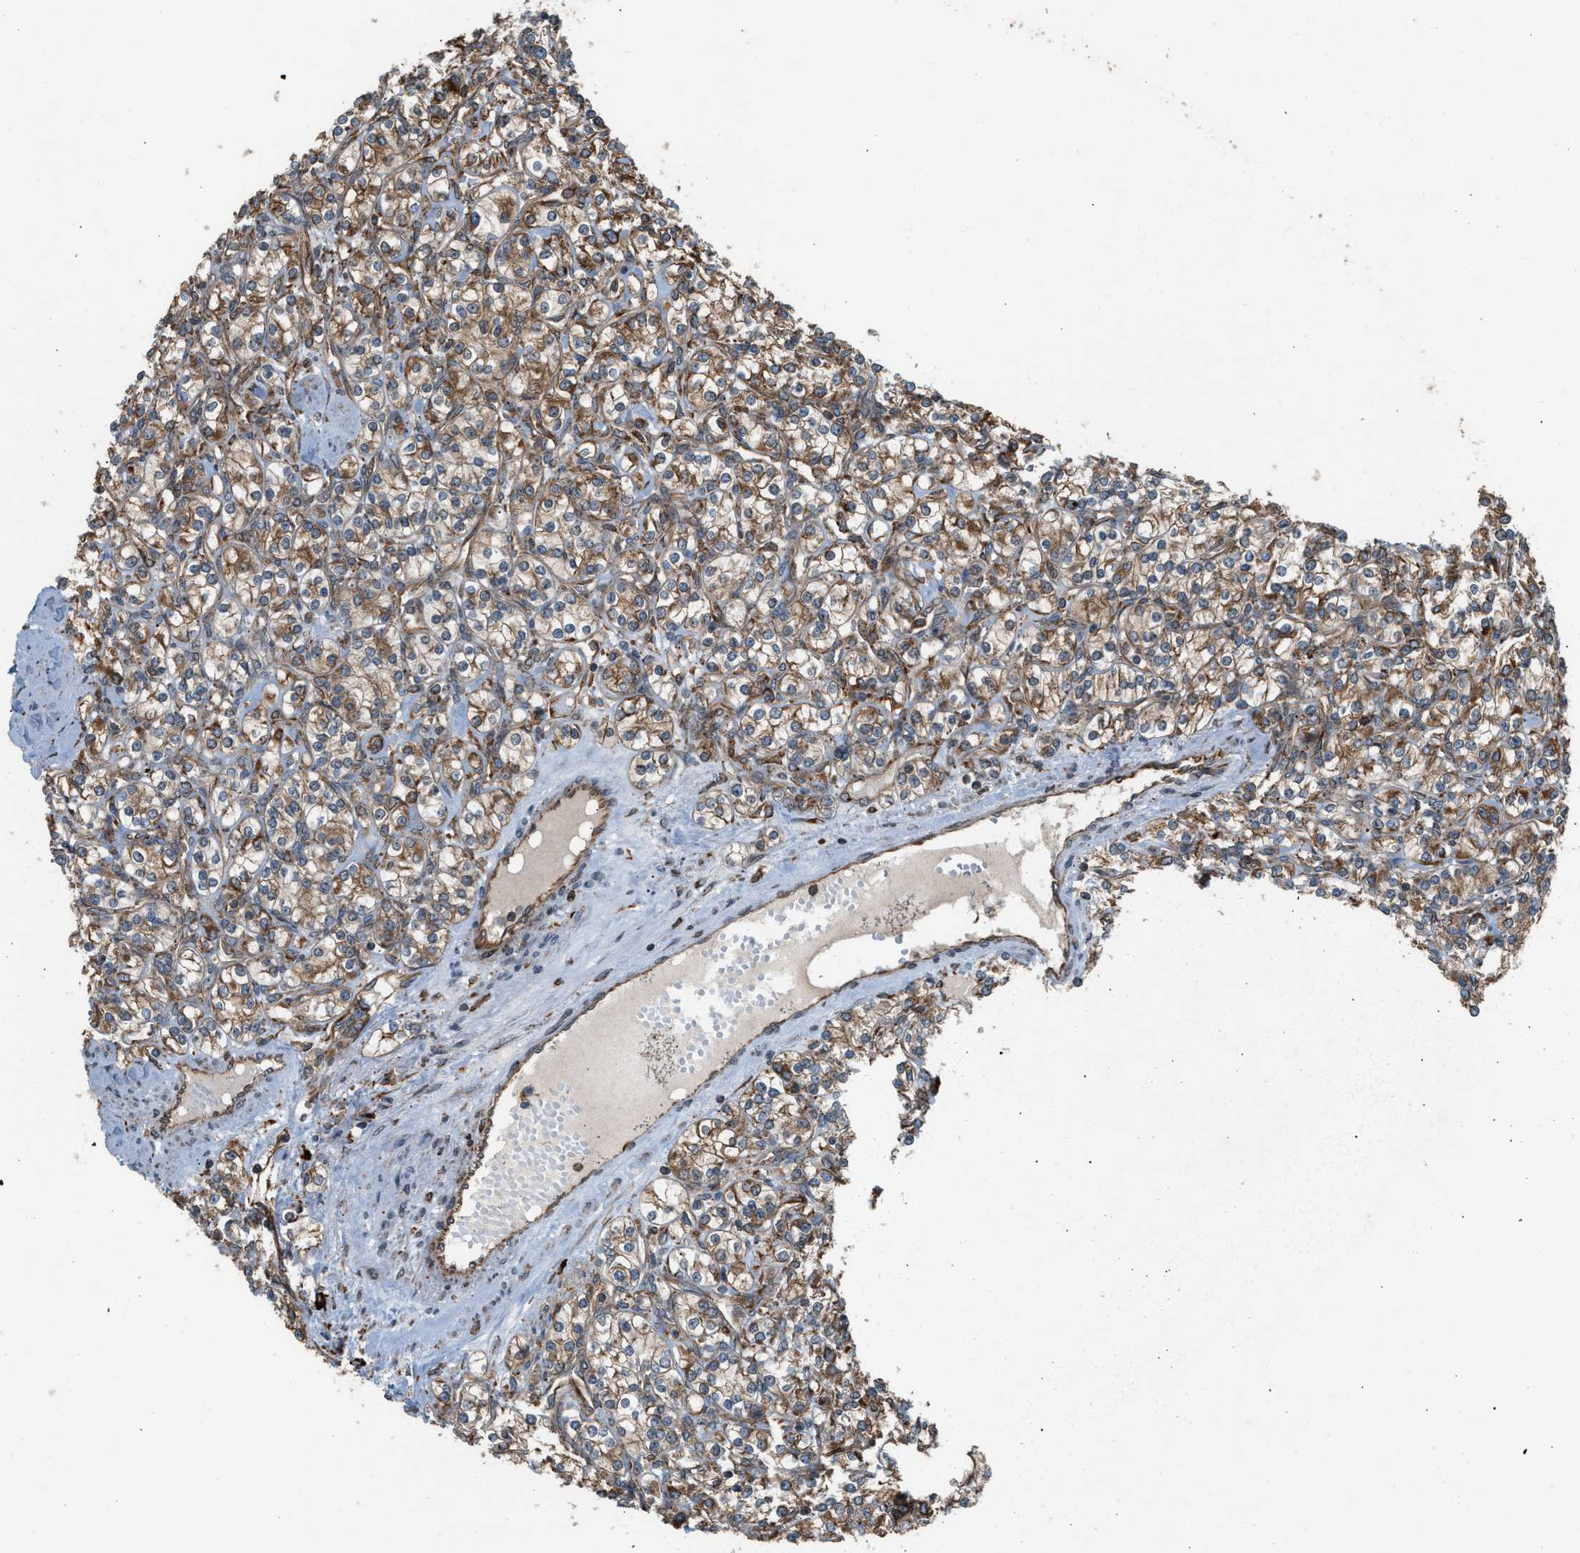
{"staining": {"intensity": "moderate", "quantity": ">75%", "location": "cytoplasmic/membranous"}, "tissue": "renal cancer", "cell_type": "Tumor cells", "image_type": "cancer", "snomed": [{"axis": "morphology", "description": "Adenocarcinoma, NOS"}, {"axis": "topography", "description": "Kidney"}], "caption": "This histopathology image shows immunohistochemistry staining of human renal cancer, with medium moderate cytoplasmic/membranous expression in approximately >75% of tumor cells.", "gene": "BAIAP2L1", "patient": {"sex": "male", "age": 77}}